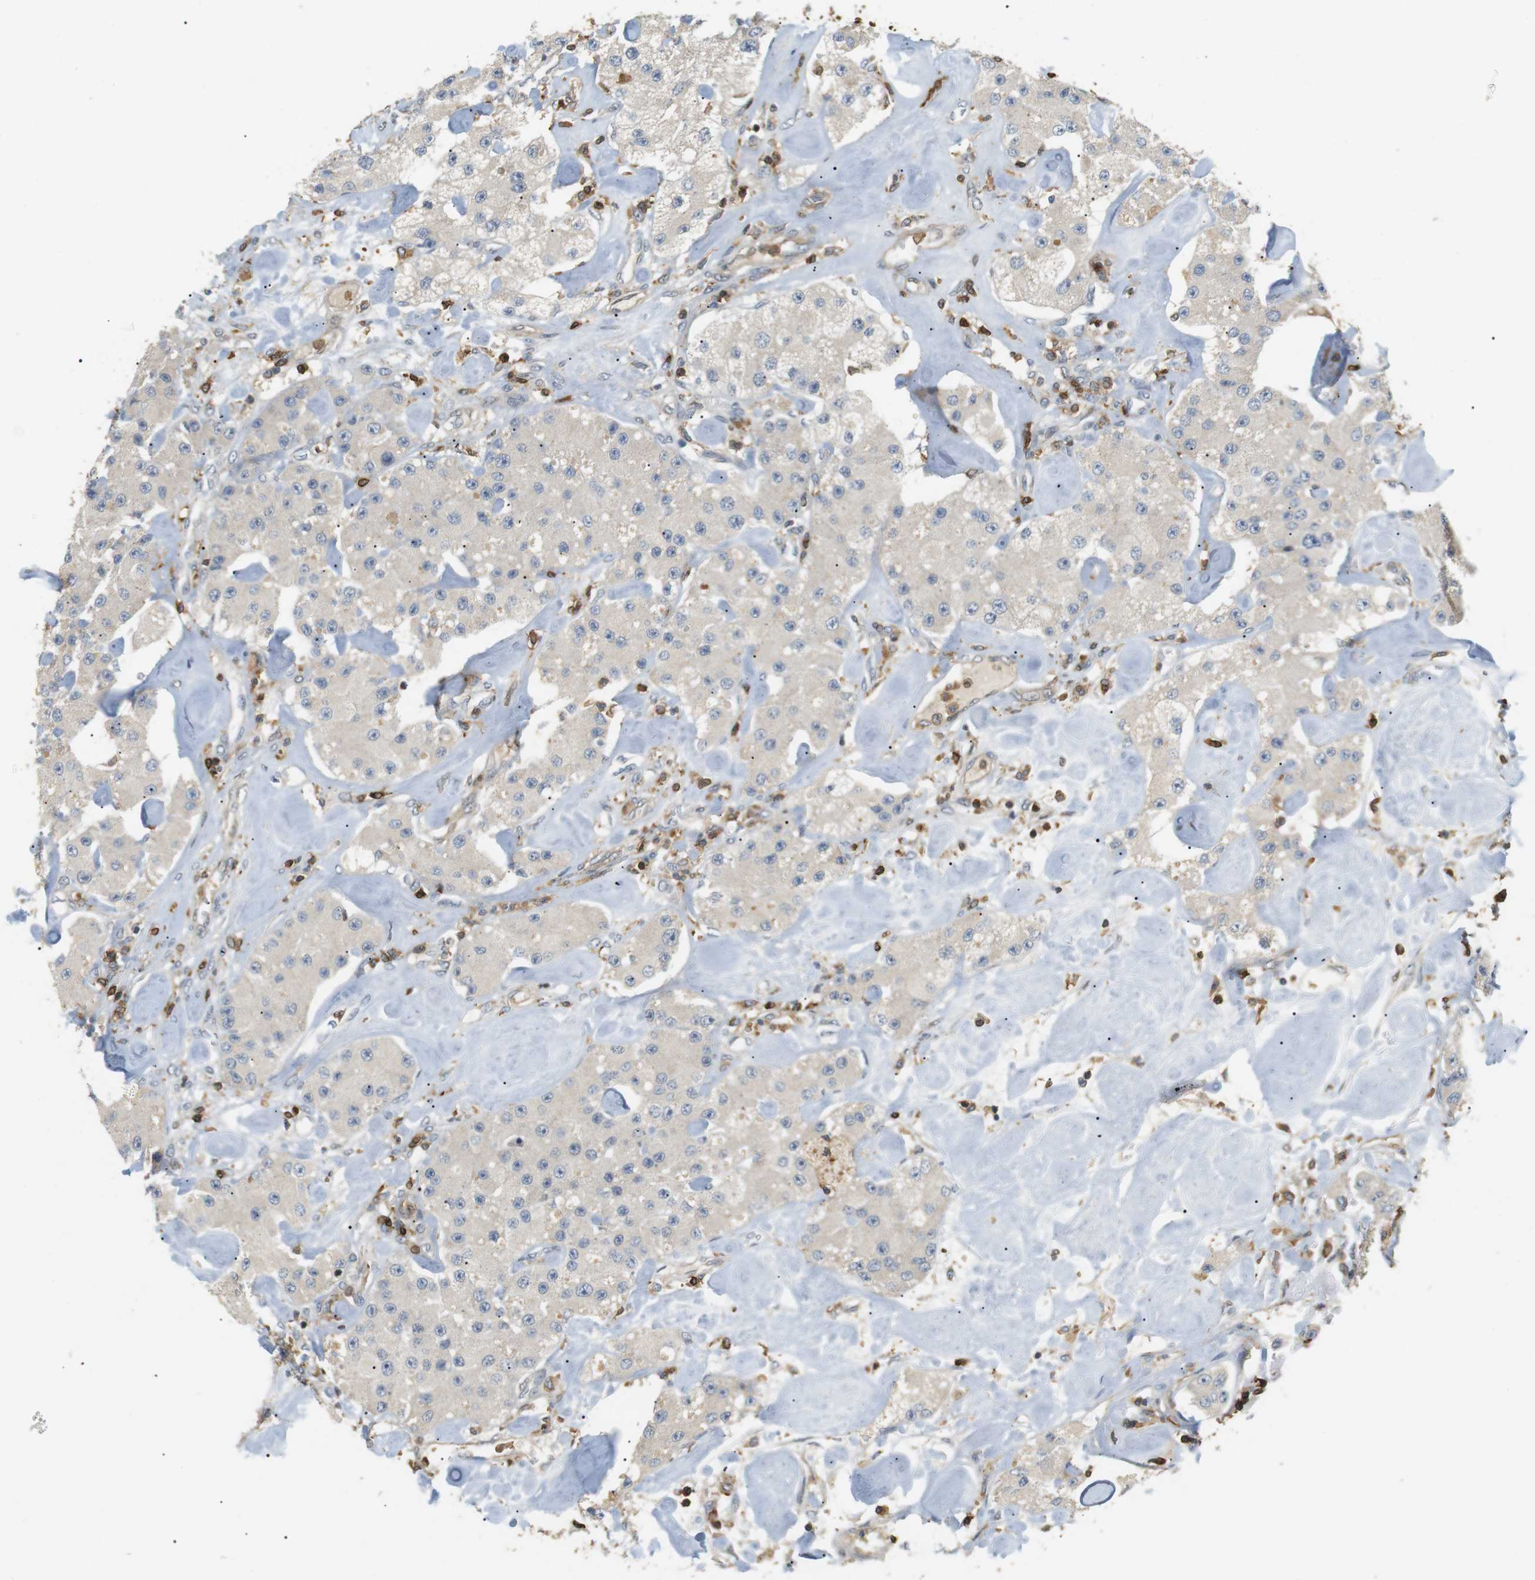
{"staining": {"intensity": "negative", "quantity": "none", "location": "none"}, "tissue": "carcinoid", "cell_type": "Tumor cells", "image_type": "cancer", "snomed": [{"axis": "morphology", "description": "Carcinoid, malignant, NOS"}, {"axis": "topography", "description": "Pancreas"}], "caption": "Tumor cells show no significant staining in malignant carcinoid. (Stains: DAB (3,3'-diaminobenzidine) IHC with hematoxylin counter stain, Microscopy: brightfield microscopy at high magnification).", "gene": "P2RY1", "patient": {"sex": "male", "age": 41}}